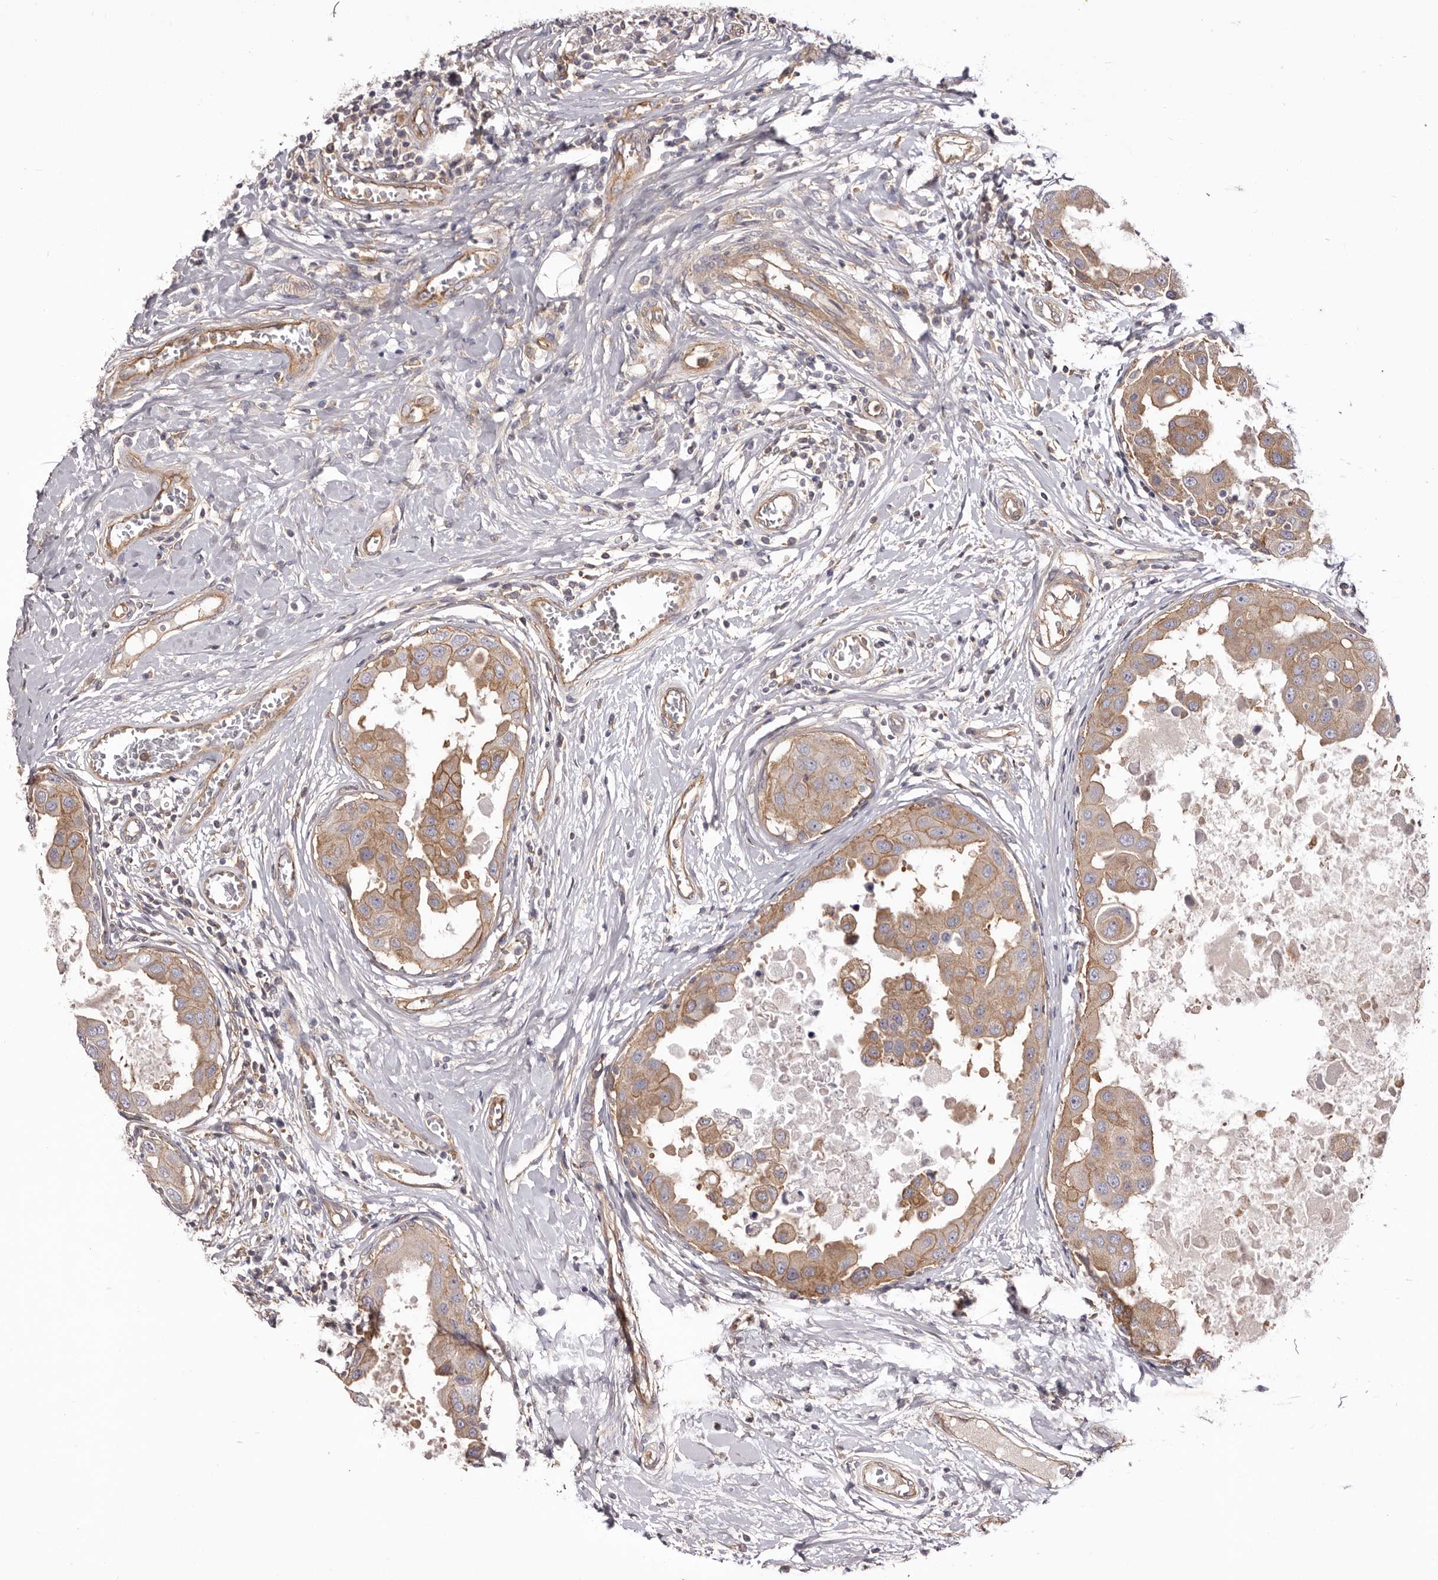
{"staining": {"intensity": "moderate", "quantity": ">75%", "location": "cytoplasmic/membranous"}, "tissue": "breast cancer", "cell_type": "Tumor cells", "image_type": "cancer", "snomed": [{"axis": "morphology", "description": "Duct carcinoma"}, {"axis": "topography", "description": "Breast"}], "caption": "This micrograph displays IHC staining of breast cancer (invasive ductal carcinoma), with medium moderate cytoplasmic/membranous positivity in about >75% of tumor cells.", "gene": "DMRT2", "patient": {"sex": "female", "age": 27}}